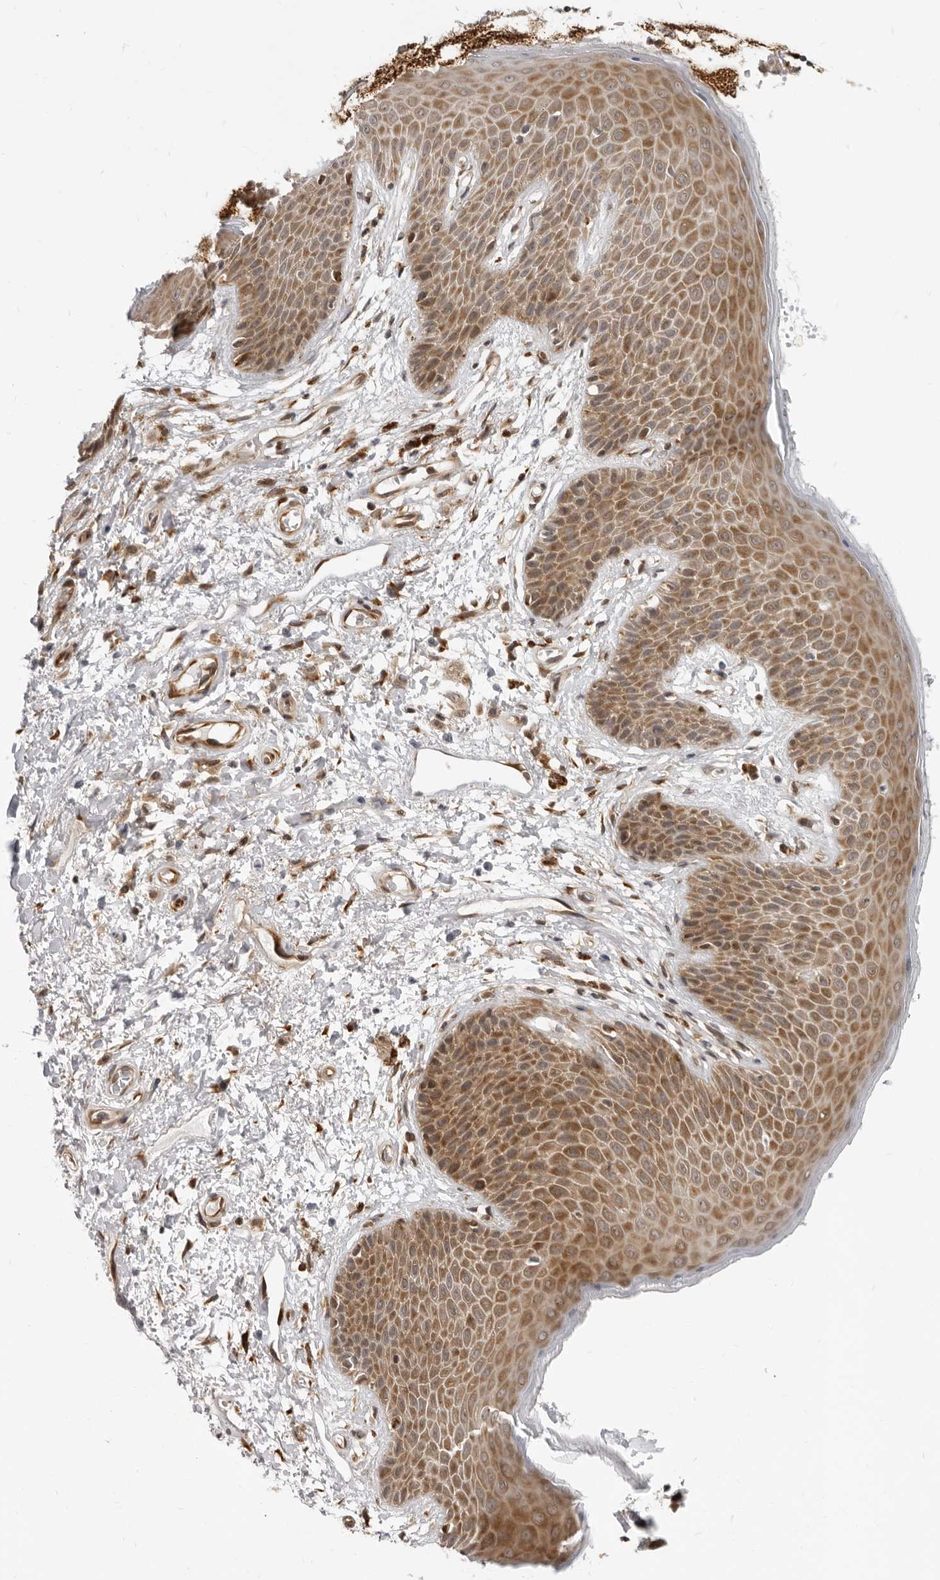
{"staining": {"intensity": "moderate", "quantity": ">75%", "location": "cytoplasmic/membranous"}, "tissue": "skin", "cell_type": "Epidermal cells", "image_type": "normal", "snomed": [{"axis": "morphology", "description": "Normal tissue, NOS"}, {"axis": "topography", "description": "Anal"}], "caption": "Moderate cytoplasmic/membranous protein positivity is appreciated in approximately >75% of epidermal cells in skin.", "gene": "SRGAP2", "patient": {"sex": "male", "age": 74}}